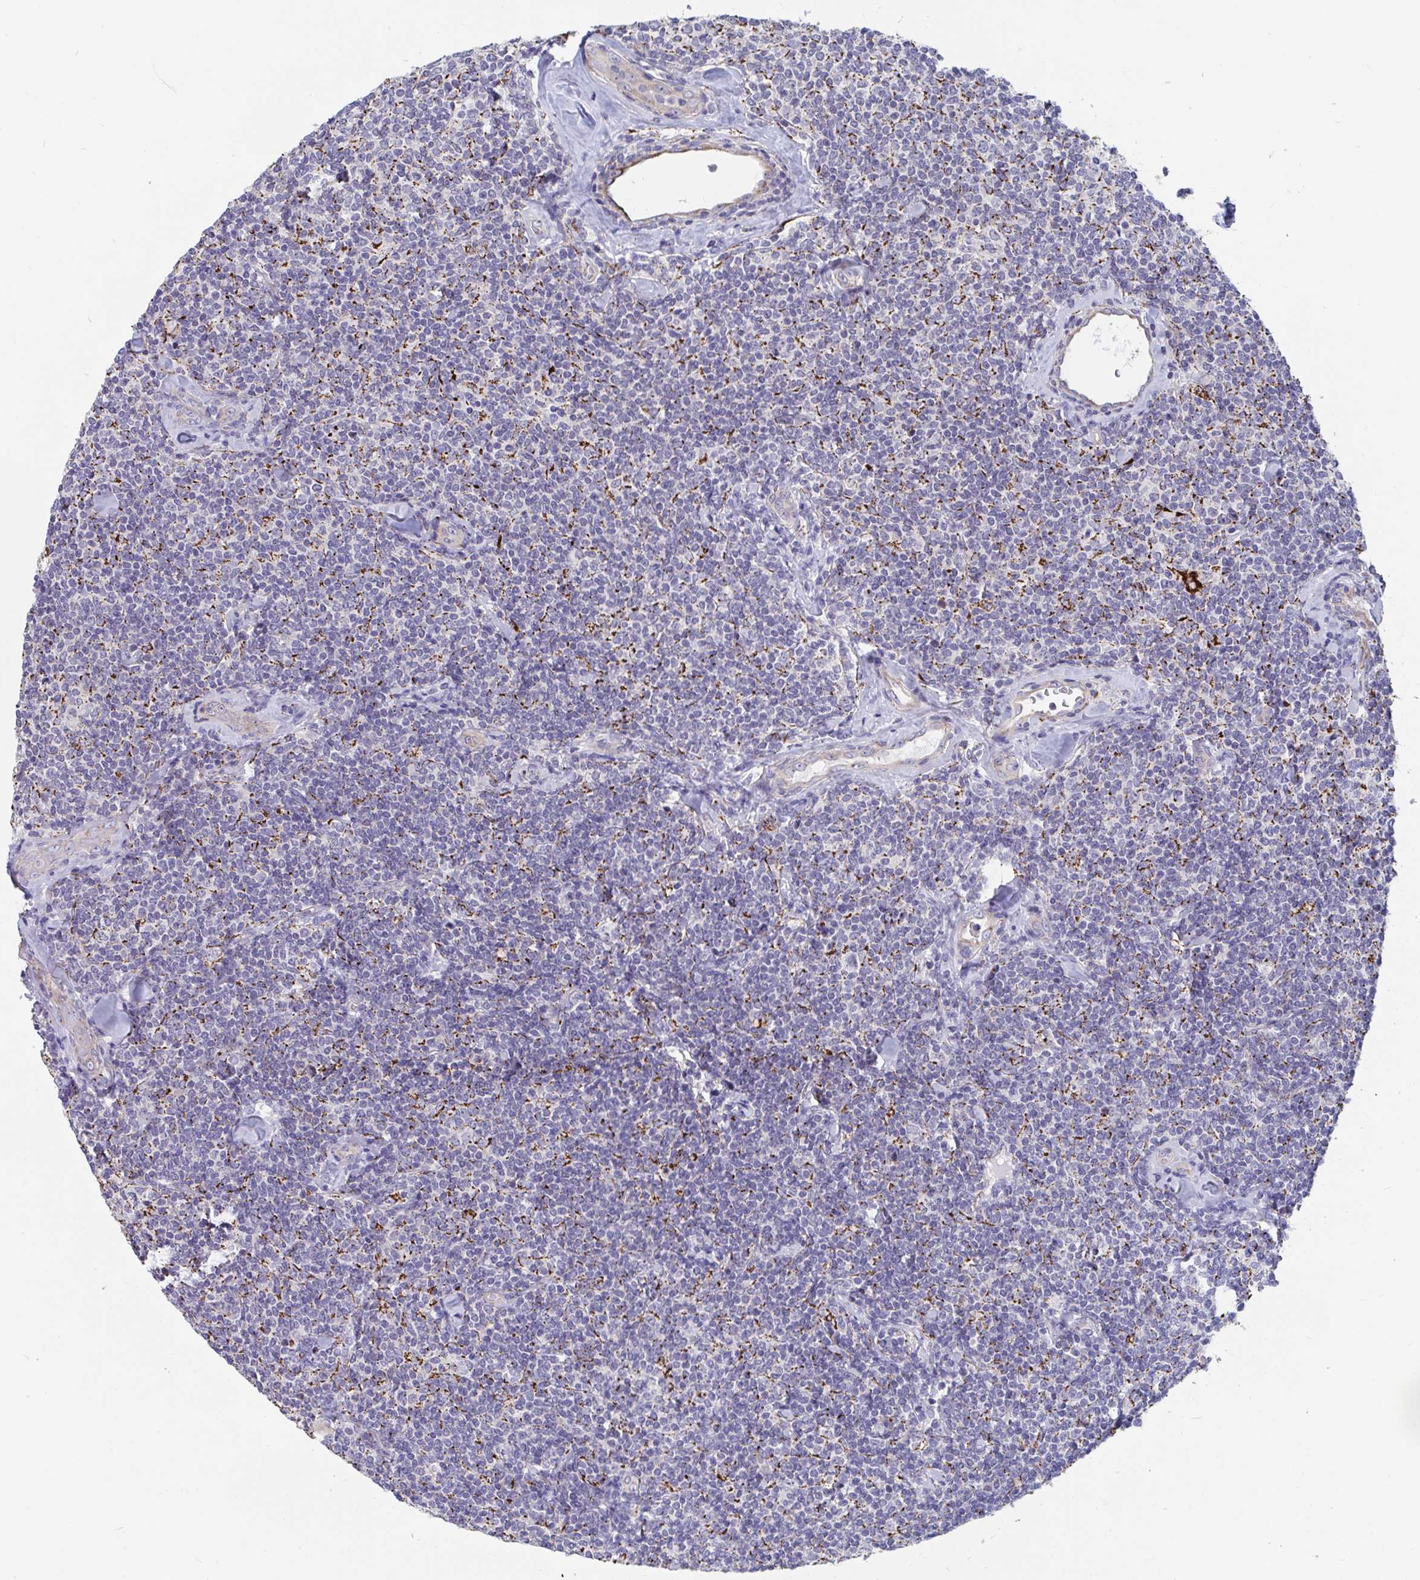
{"staining": {"intensity": "negative", "quantity": "none", "location": "none"}, "tissue": "lymphoma", "cell_type": "Tumor cells", "image_type": "cancer", "snomed": [{"axis": "morphology", "description": "Malignant lymphoma, non-Hodgkin's type, Low grade"}, {"axis": "topography", "description": "Lymph node"}], "caption": "An image of human lymphoma is negative for staining in tumor cells.", "gene": "FAM156B", "patient": {"sex": "female", "age": 56}}